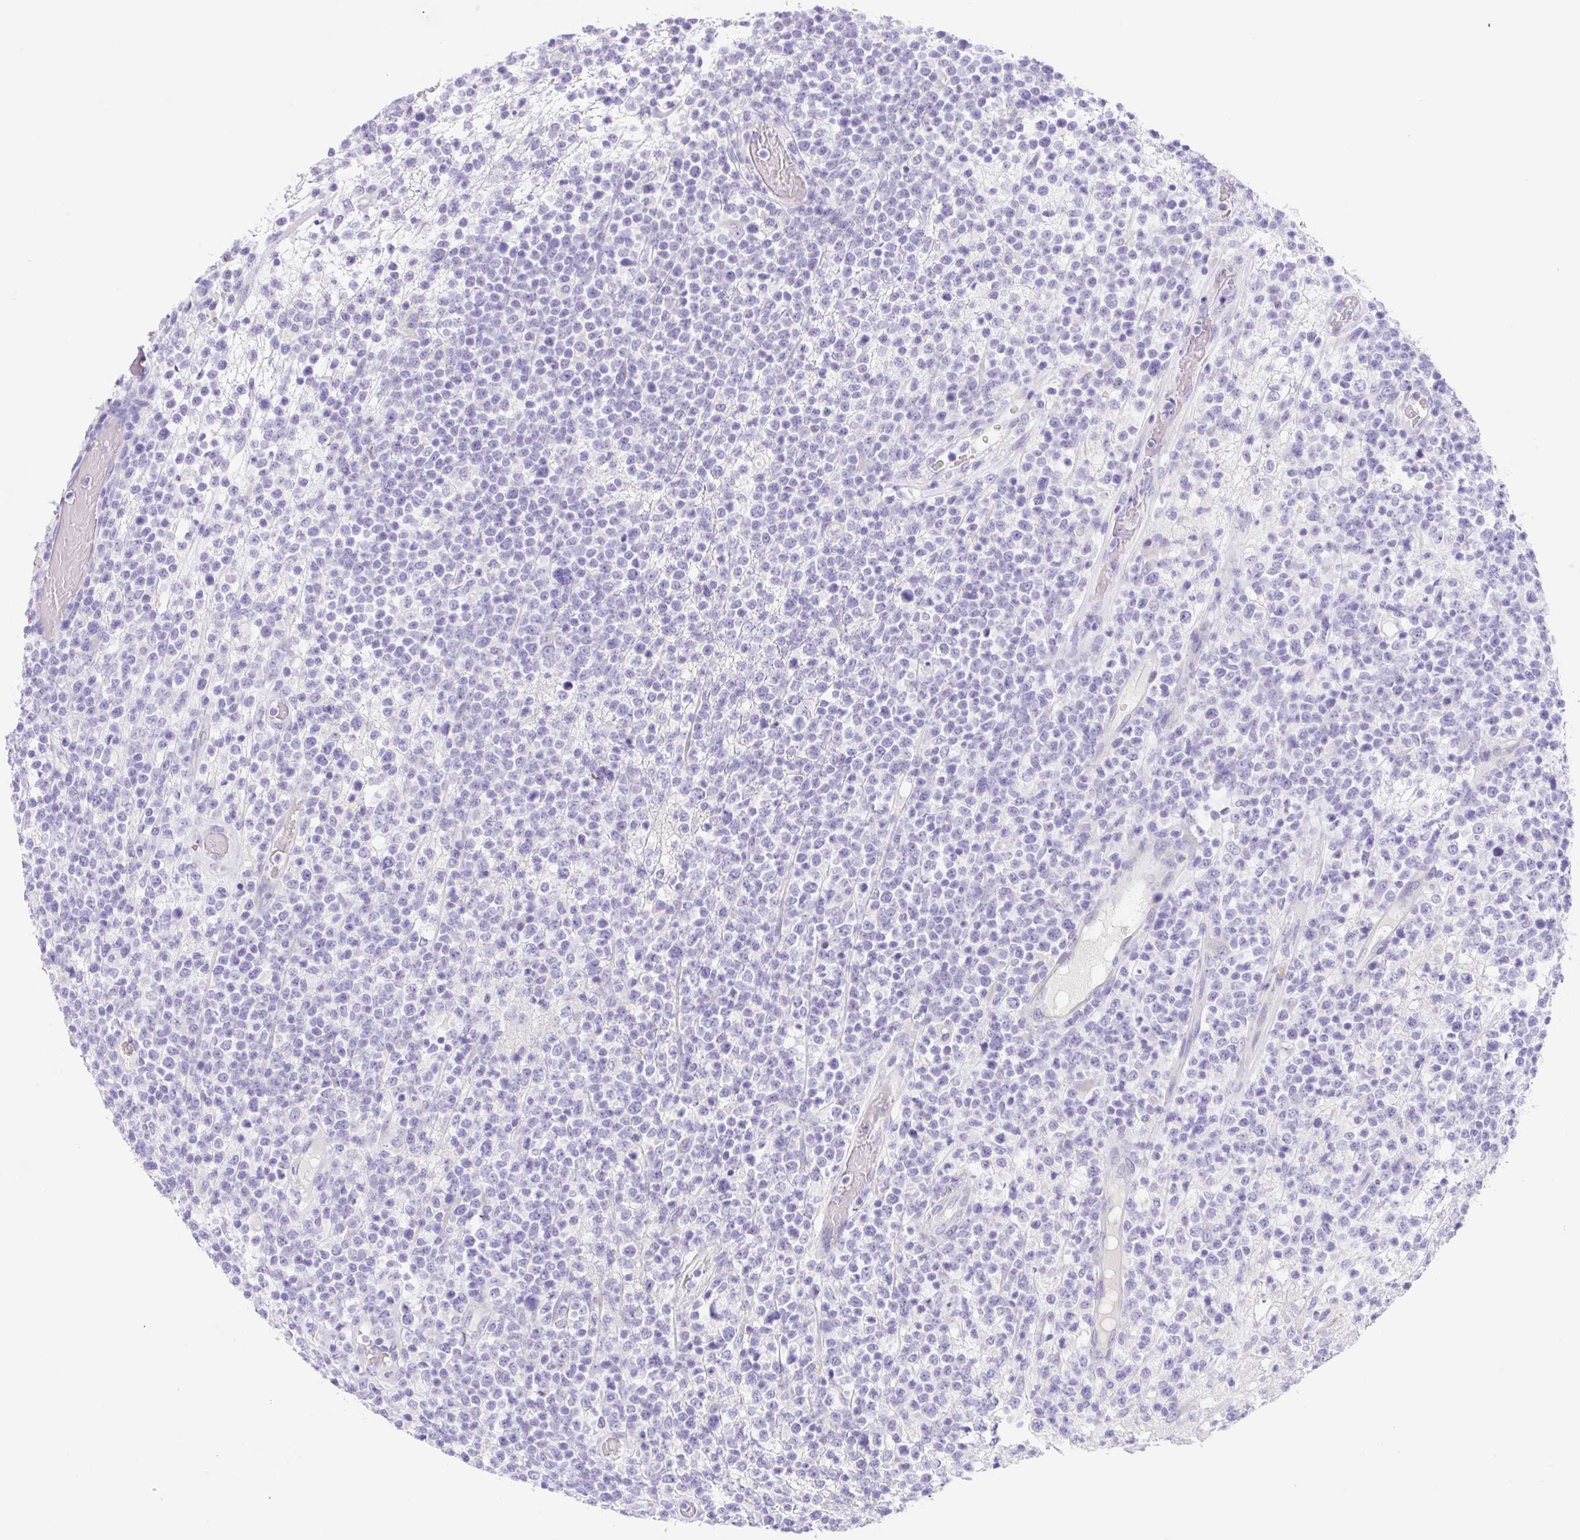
{"staining": {"intensity": "negative", "quantity": "none", "location": "none"}, "tissue": "lymphoma", "cell_type": "Tumor cells", "image_type": "cancer", "snomed": [{"axis": "morphology", "description": "Malignant lymphoma, non-Hodgkin's type, High grade"}, {"axis": "topography", "description": "Colon"}], "caption": "Protein analysis of malignant lymphoma, non-Hodgkin's type (high-grade) shows no significant positivity in tumor cells.", "gene": "KLK8", "patient": {"sex": "female", "age": 53}}